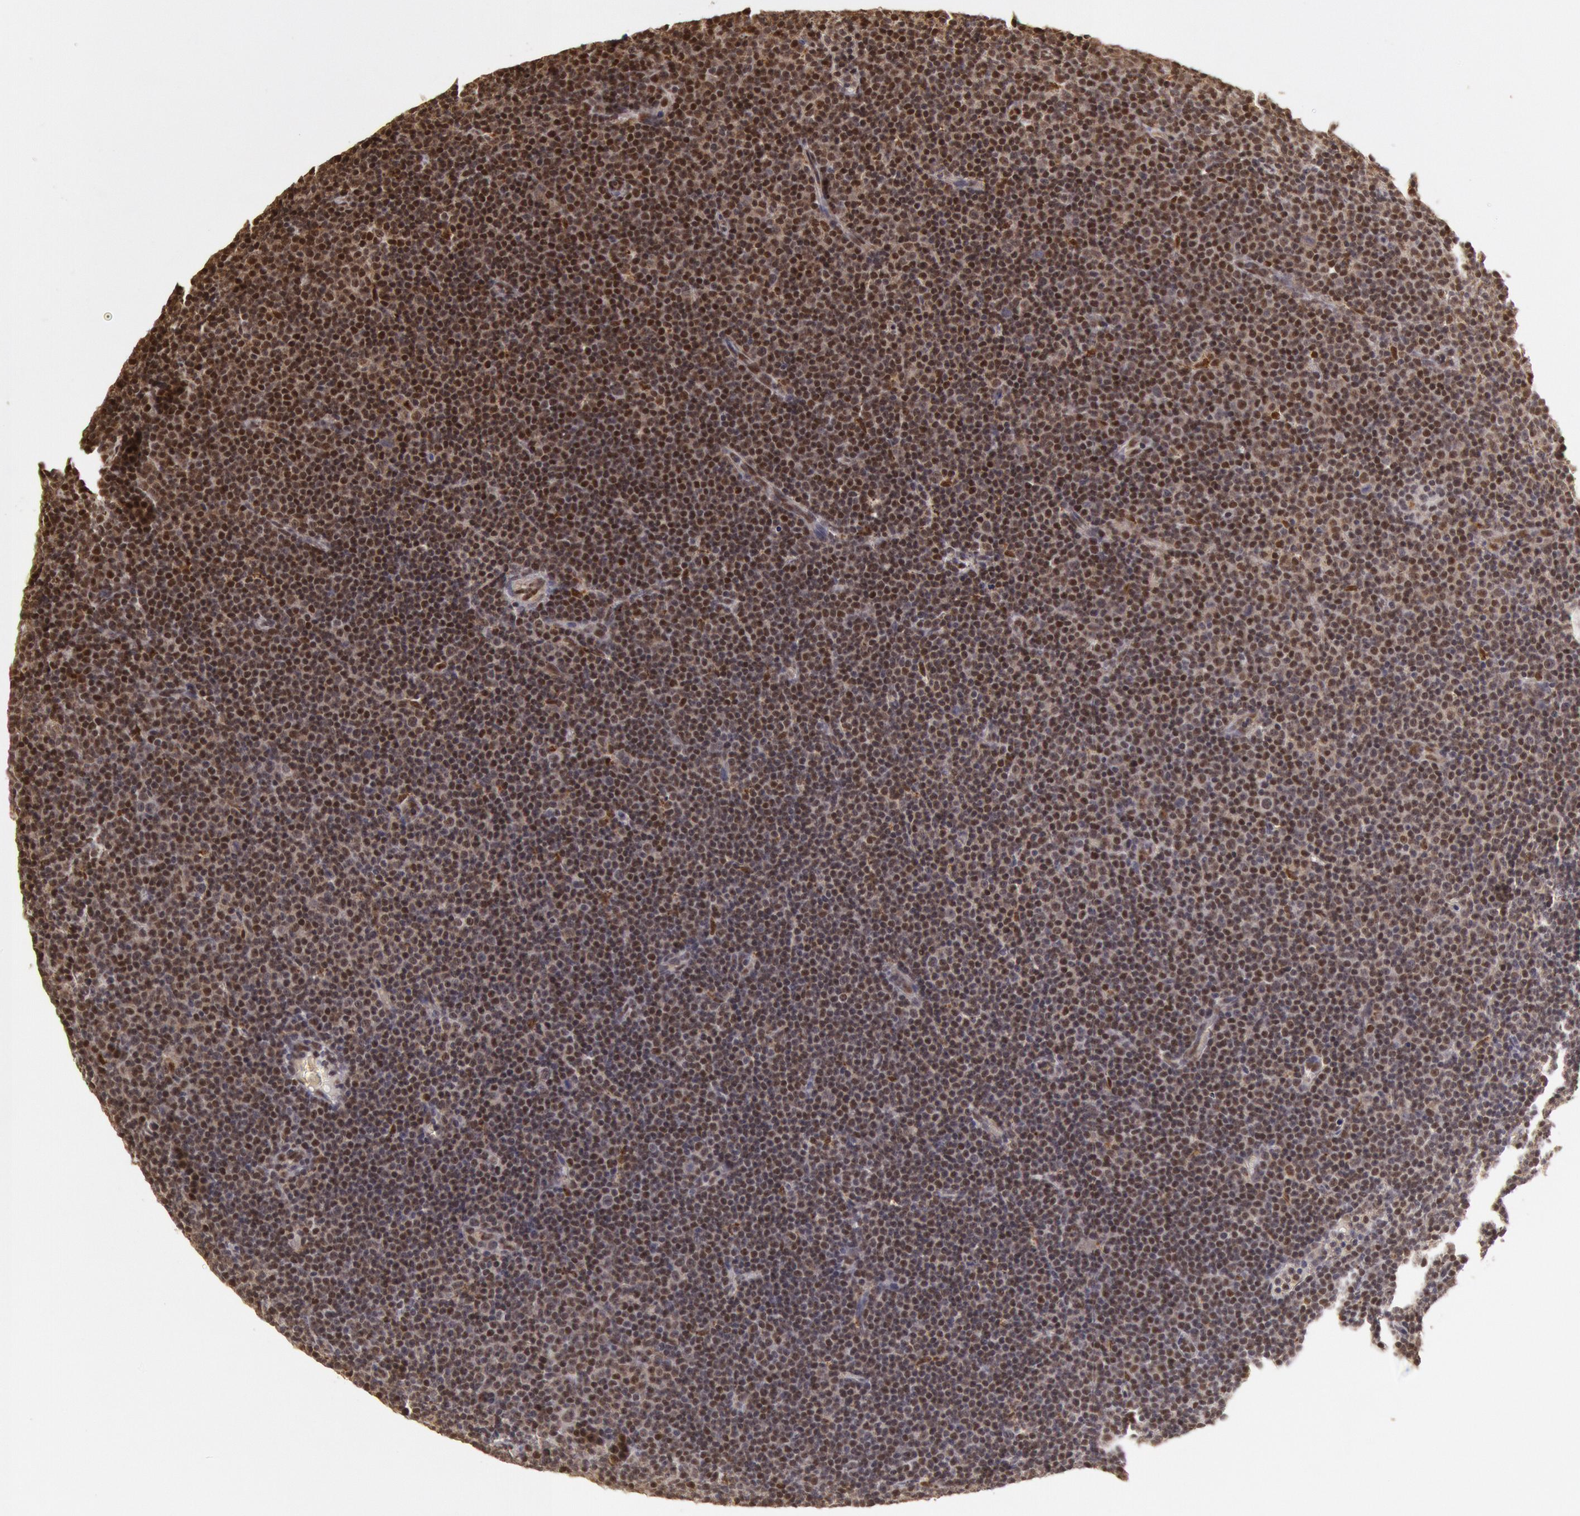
{"staining": {"intensity": "moderate", "quantity": ">75%", "location": "nuclear"}, "tissue": "lymphoma", "cell_type": "Tumor cells", "image_type": "cancer", "snomed": [{"axis": "morphology", "description": "Malignant lymphoma, non-Hodgkin's type, Low grade"}, {"axis": "topography", "description": "Lymph node"}], "caption": "A brown stain highlights moderate nuclear staining of a protein in human malignant lymphoma, non-Hodgkin's type (low-grade) tumor cells. The staining was performed using DAB (3,3'-diaminobenzidine), with brown indicating positive protein expression. Nuclei are stained blue with hematoxylin.", "gene": "LIG4", "patient": {"sex": "male", "age": 57}}